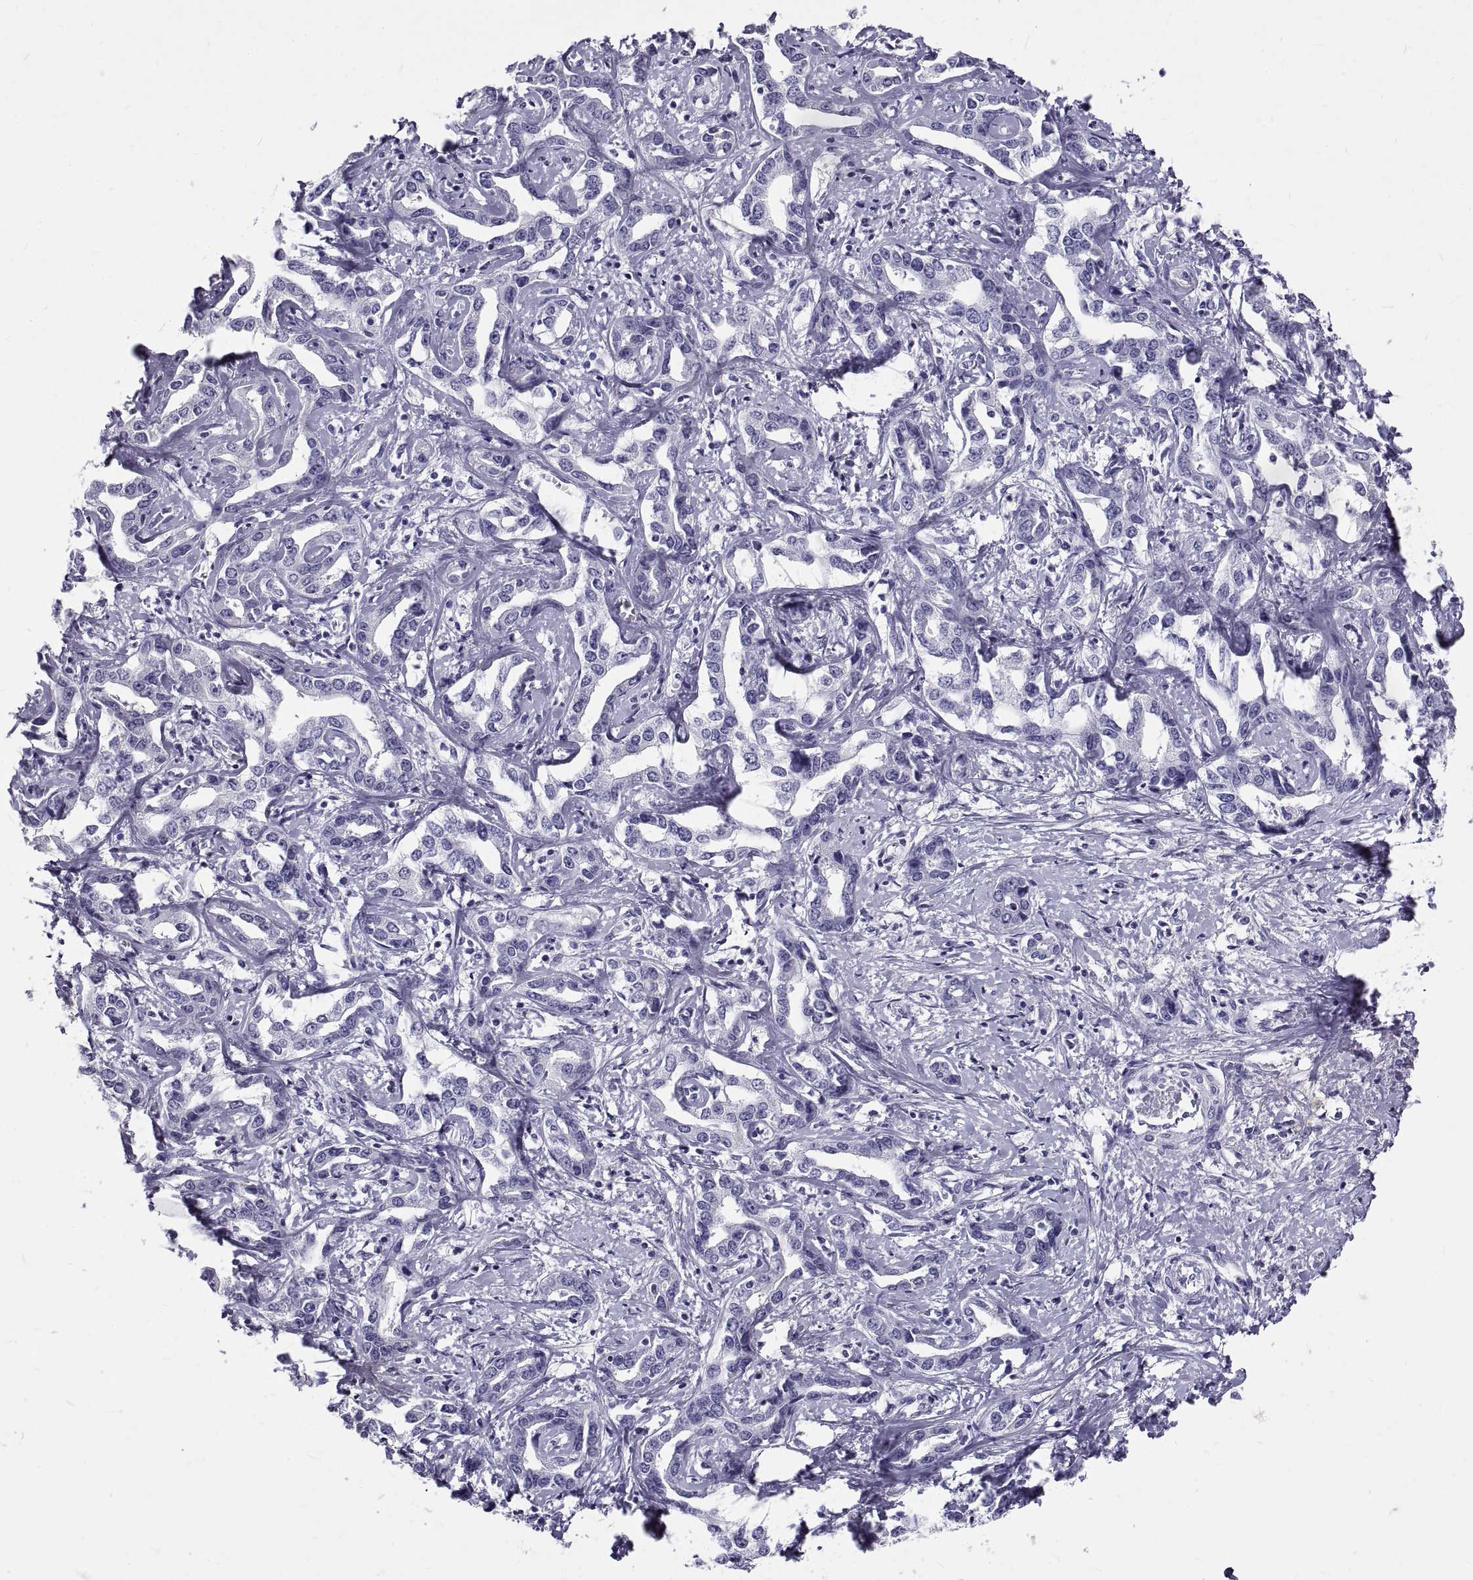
{"staining": {"intensity": "negative", "quantity": "none", "location": "none"}, "tissue": "liver cancer", "cell_type": "Tumor cells", "image_type": "cancer", "snomed": [{"axis": "morphology", "description": "Cholangiocarcinoma"}, {"axis": "topography", "description": "Liver"}], "caption": "Cholangiocarcinoma (liver) stained for a protein using immunohistochemistry (IHC) demonstrates no staining tumor cells.", "gene": "GNG12", "patient": {"sex": "male", "age": 59}}